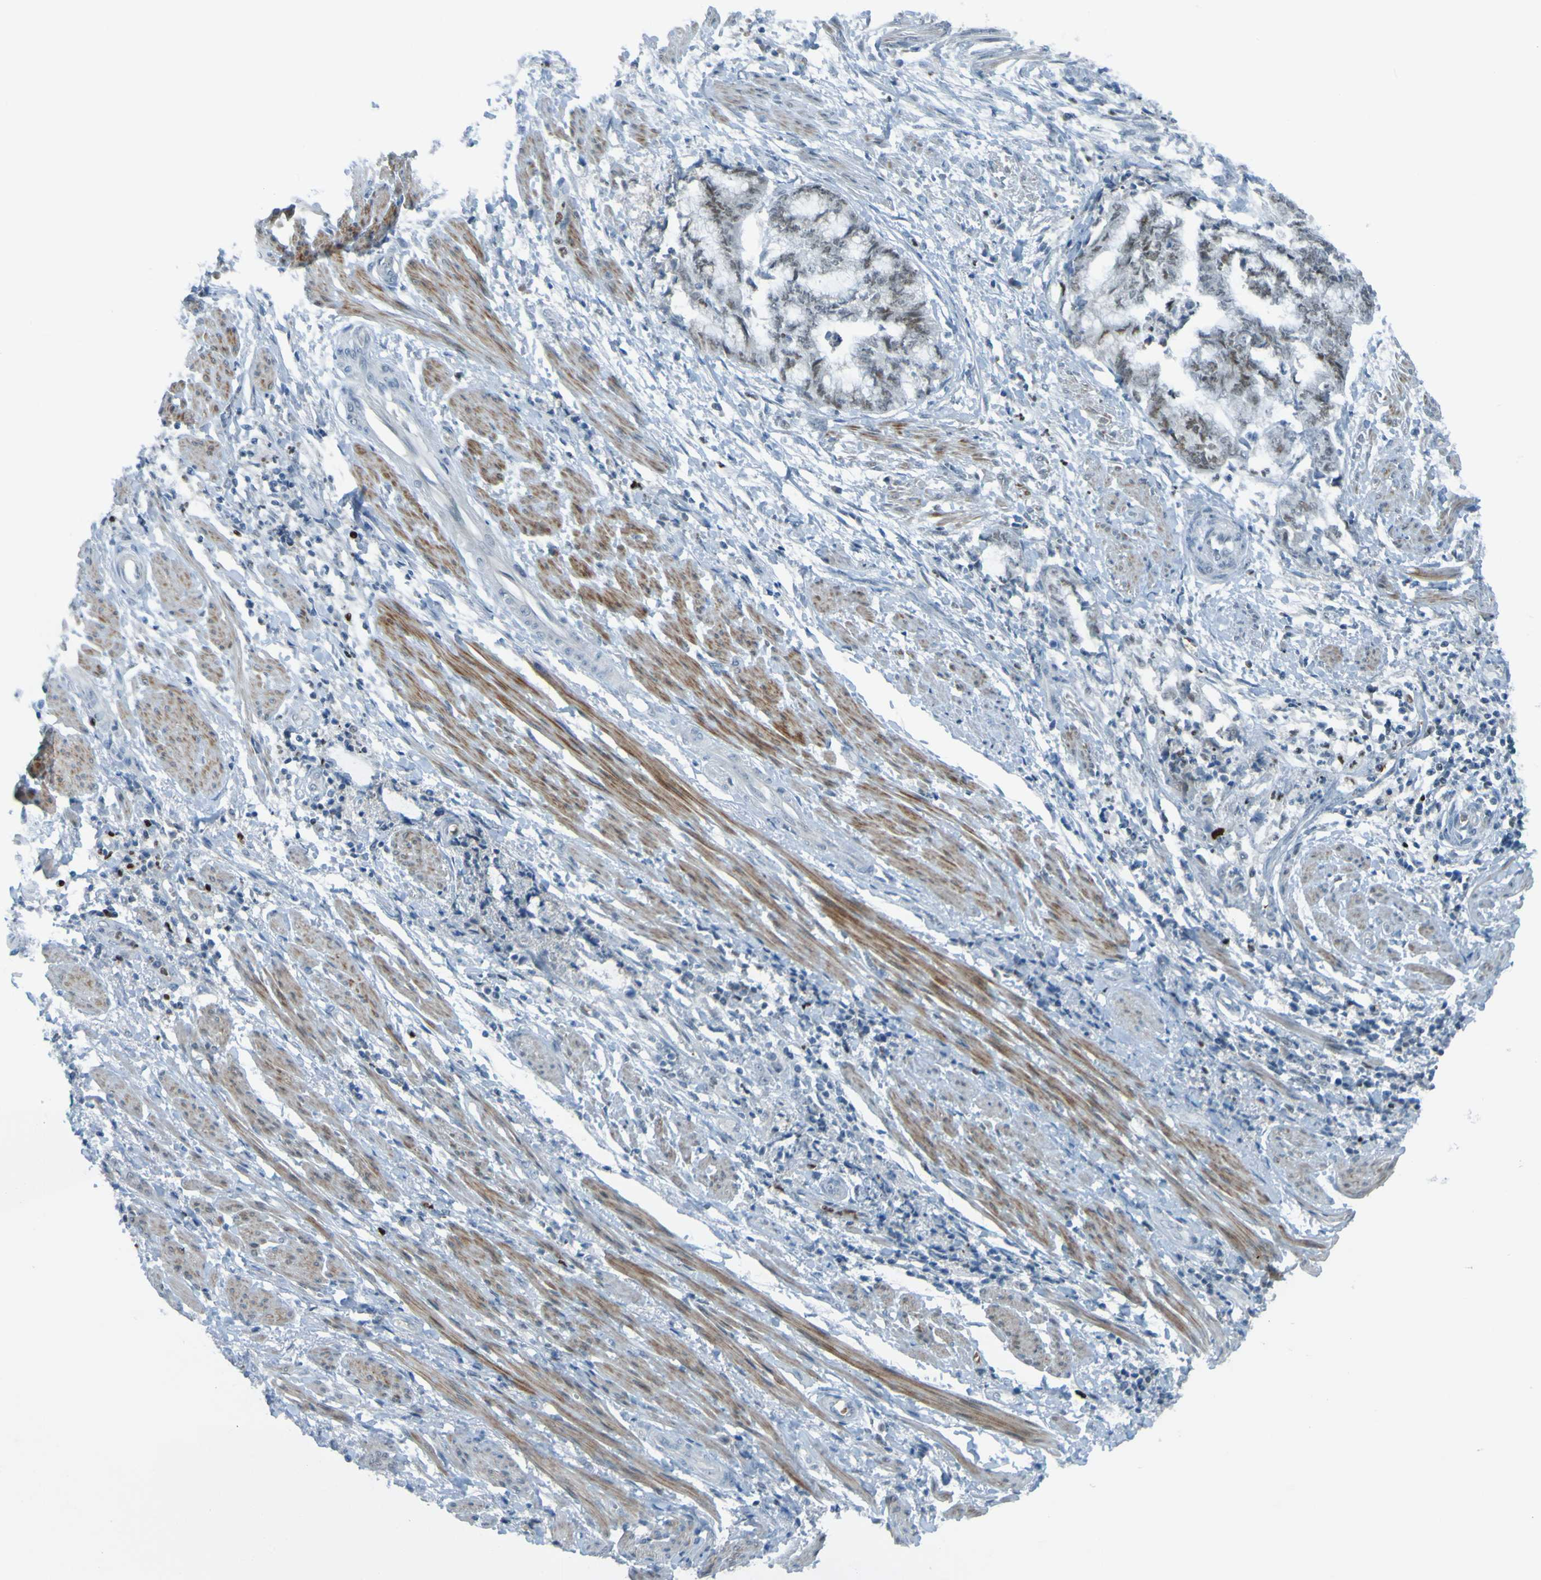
{"staining": {"intensity": "negative", "quantity": "none", "location": "none"}, "tissue": "endometrial cancer", "cell_type": "Tumor cells", "image_type": "cancer", "snomed": [{"axis": "morphology", "description": "Necrosis, NOS"}, {"axis": "morphology", "description": "Adenocarcinoma, NOS"}, {"axis": "topography", "description": "Endometrium"}], "caption": "An image of endometrial cancer stained for a protein displays no brown staining in tumor cells.", "gene": "USP36", "patient": {"sex": "female", "age": 79}}